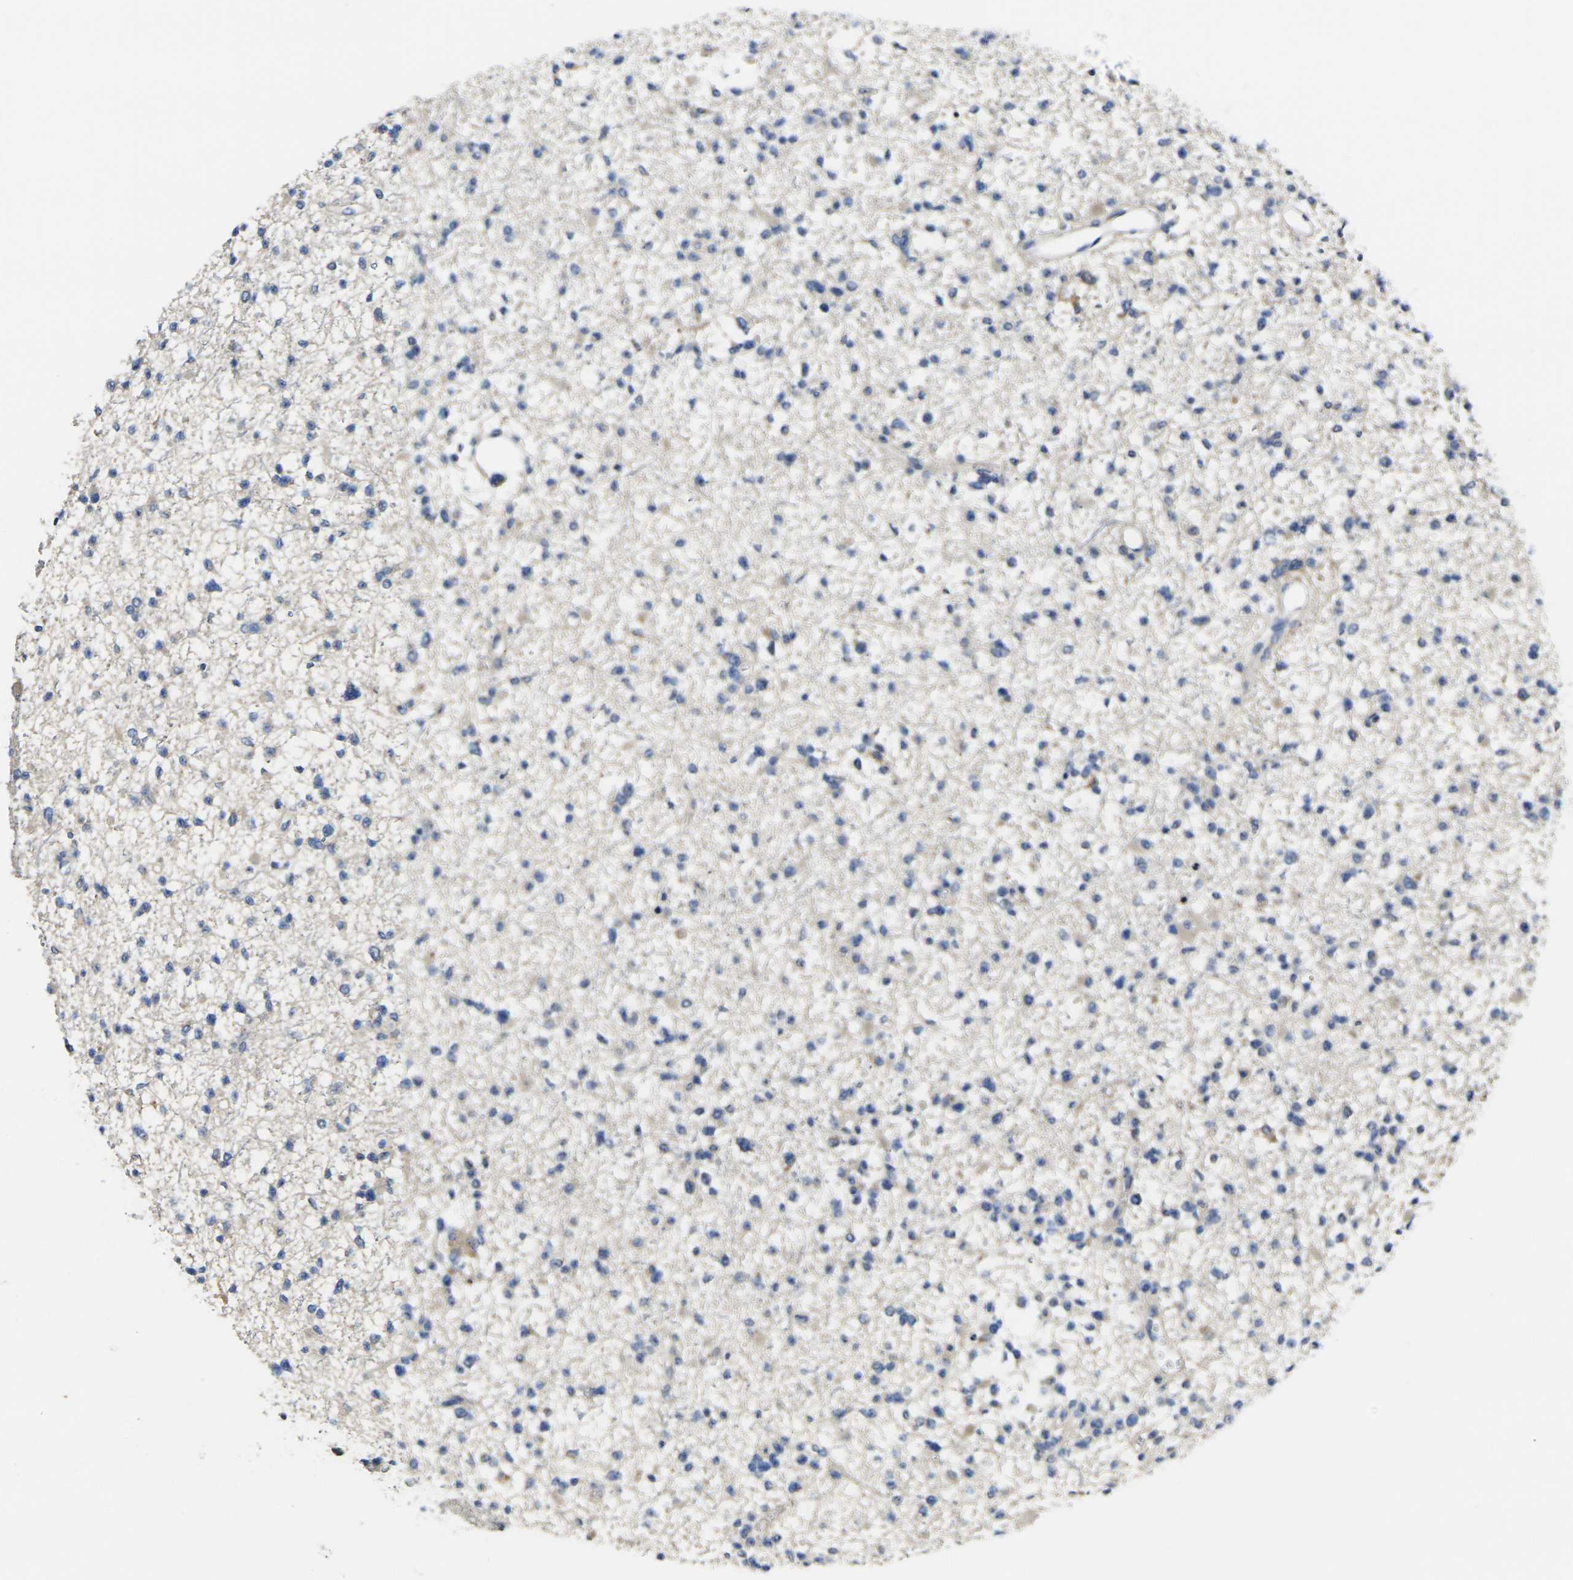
{"staining": {"intensity": "weak", "quantity": "<25%", "location": "cytoplasmic/membranous"}, "tissue": "glioma", "cell_type": "Tumor cells", "image_type": "cancer", "snomed": [{"axis": "morphology", "description": "Glioma, malignant, Low grade"}, {"axis": "topography", "description": "Brain"}], "caption": "IHC histopathology image of neoplastic tissue: glioma stained with DAB demonstrates no significant protein expression in tumor cells.", "gene": "GNA12", "patient": {"sex": "female", "age": 22}}